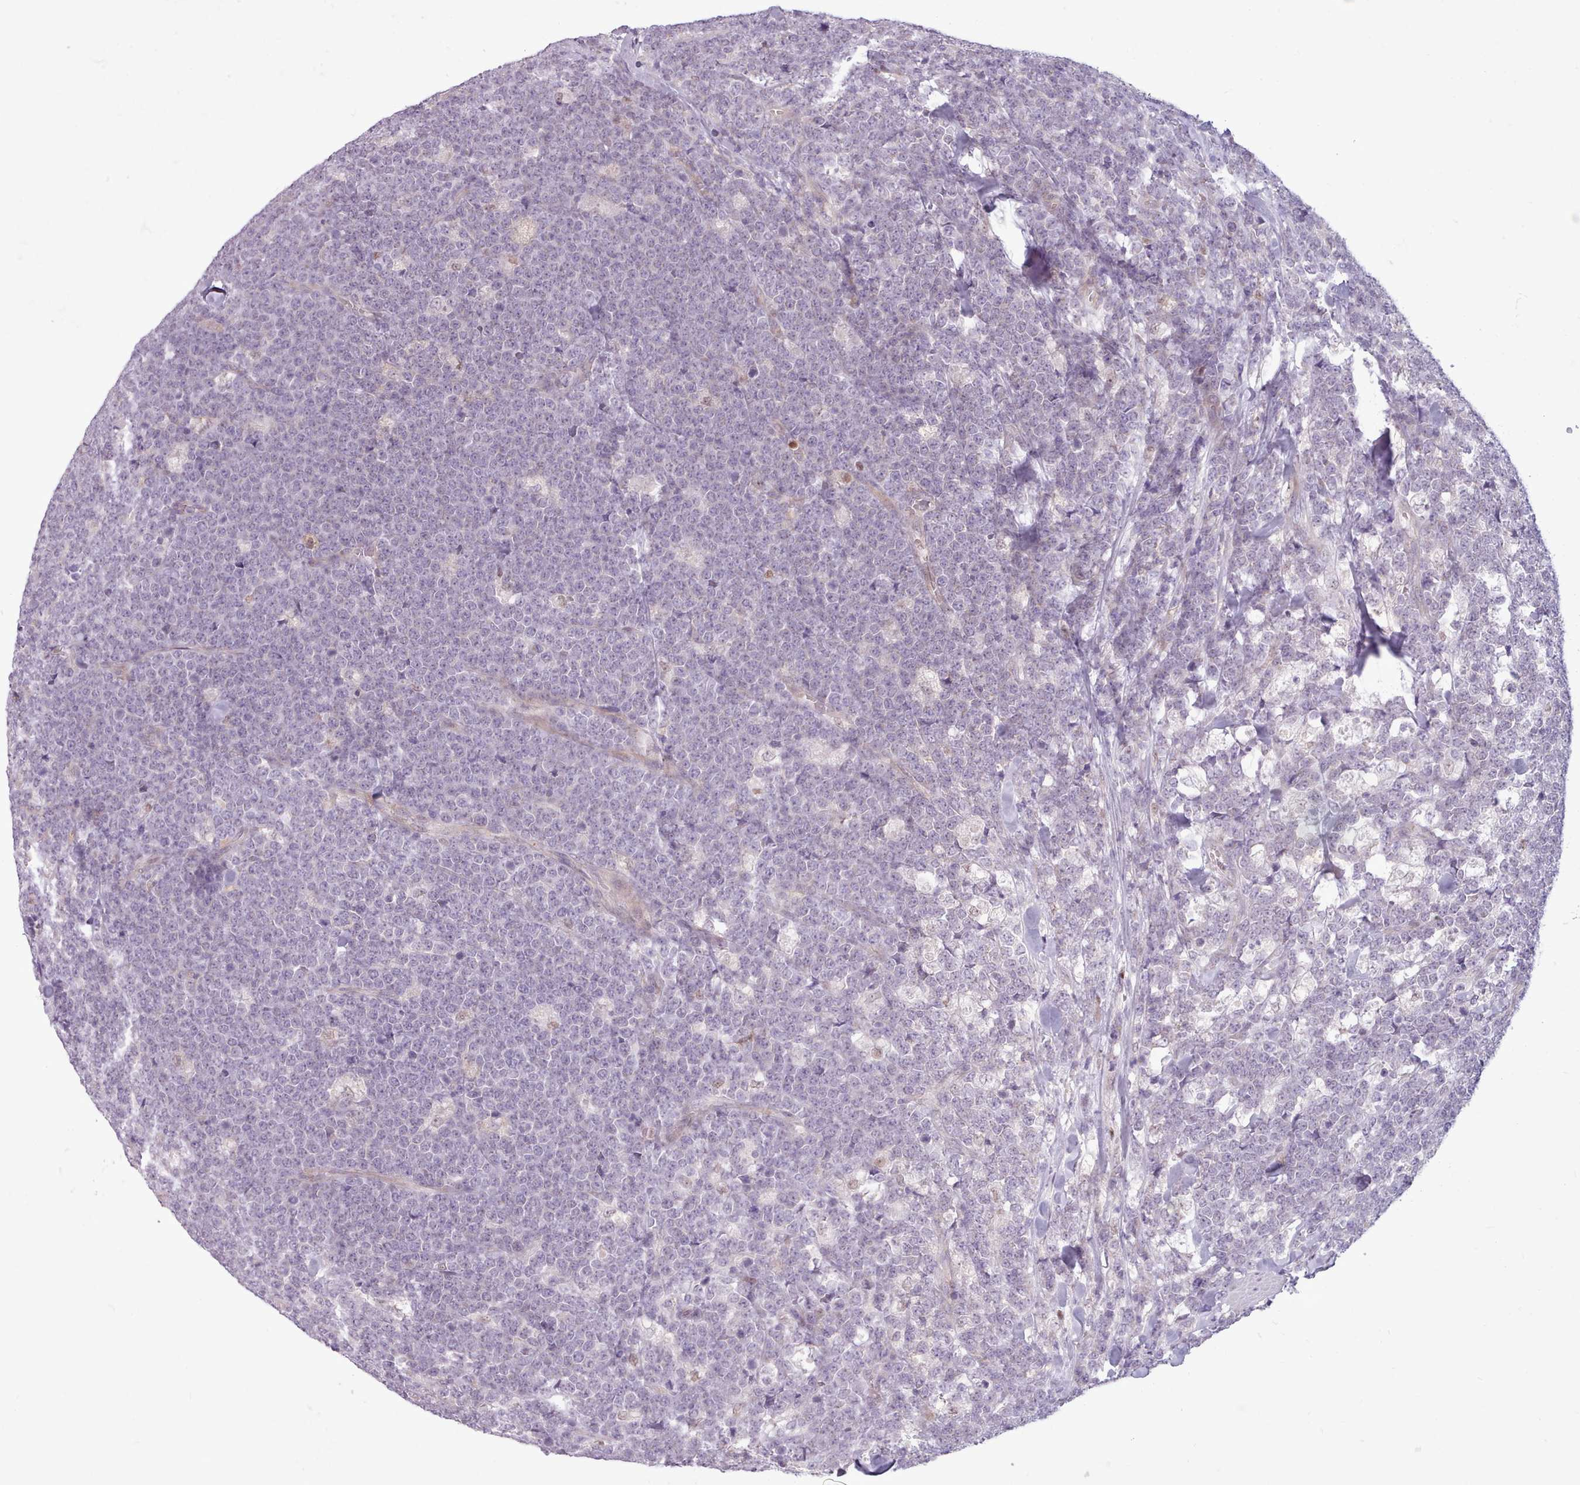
{"staining": {"intensity": "negative", "quantity": "none", "location": "none"}, "tissue": "lymphoma", "cell_type": "Tumor cells", "image_type": "cancer", "snomed": [{"axis": "morphology", "description": "Malignant lymphoma, non-Hodgkin's type, High grade"}, {"axis": "topography", "description": "Small intestine"}, {"axis": "topography", "description": "Colon"}], "caption": "Tumor cells show no significant protein expression in lymphoma.", "gene": "SLURP1", "patient": {"sex": "male", "age": 8}}